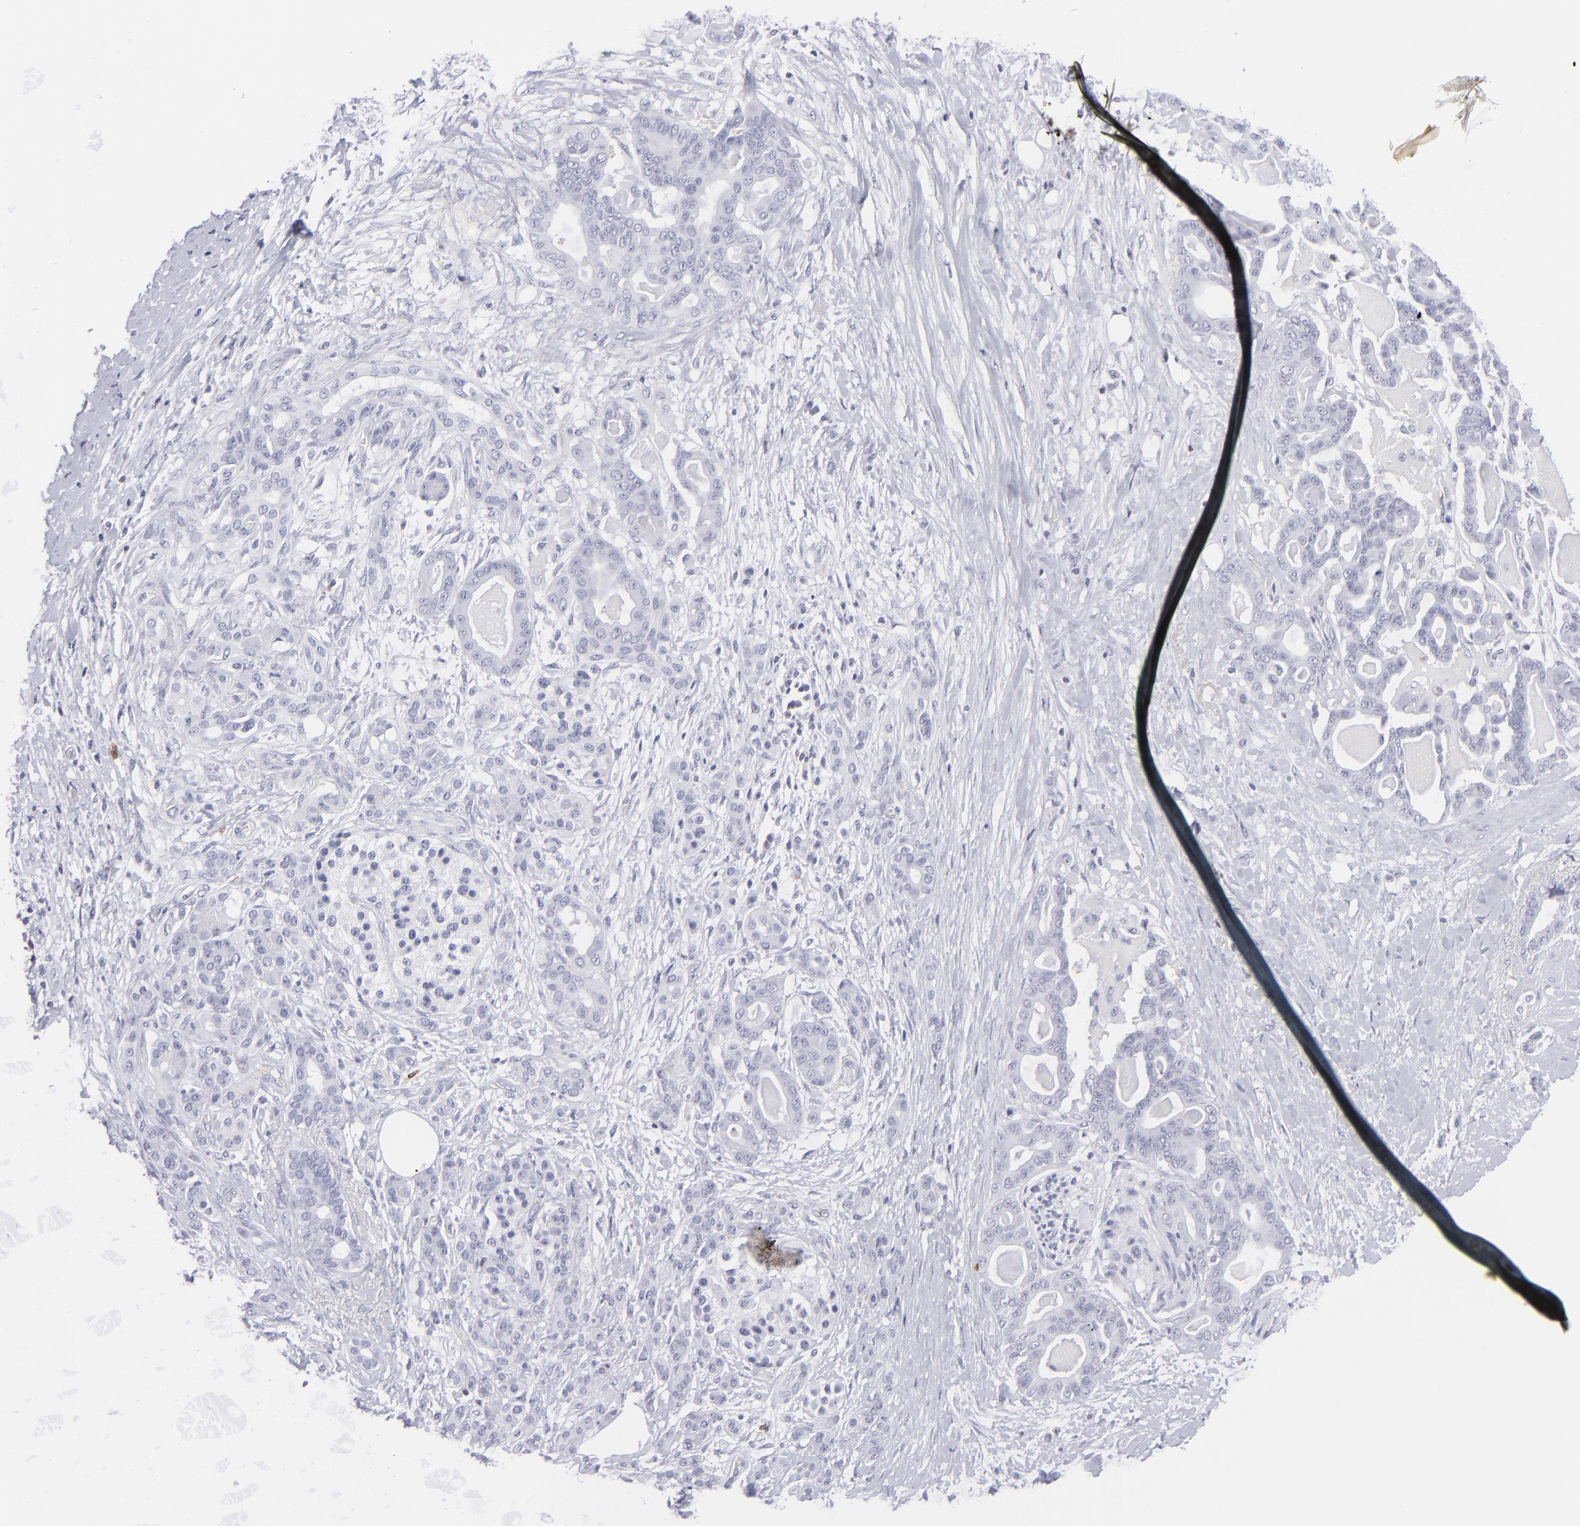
{"staining": {"intensity": "negative", "quantity": "none", "location": "none"}, "tissue": "pancreatic cancer", "cell_type": "Tumor cells", "image_type": "cancer", "snomed": [{"axis": "morphology", "description": "Adenocarcinoma, NOS"}, {"axis": "topography", "description": "Pancreas"}], "caption": "Immunohistochemistry histopathology image of neoplastic tissue: pancreatic cancer stained with DAB (3,3'-diaminobenzidine) displays no significant protein staining in tumor cells. (DAB IHC visualized using brightfield microscopy, high magnification).", "gene": "CD7", "patient": {"sex": "male", "age": 63}}